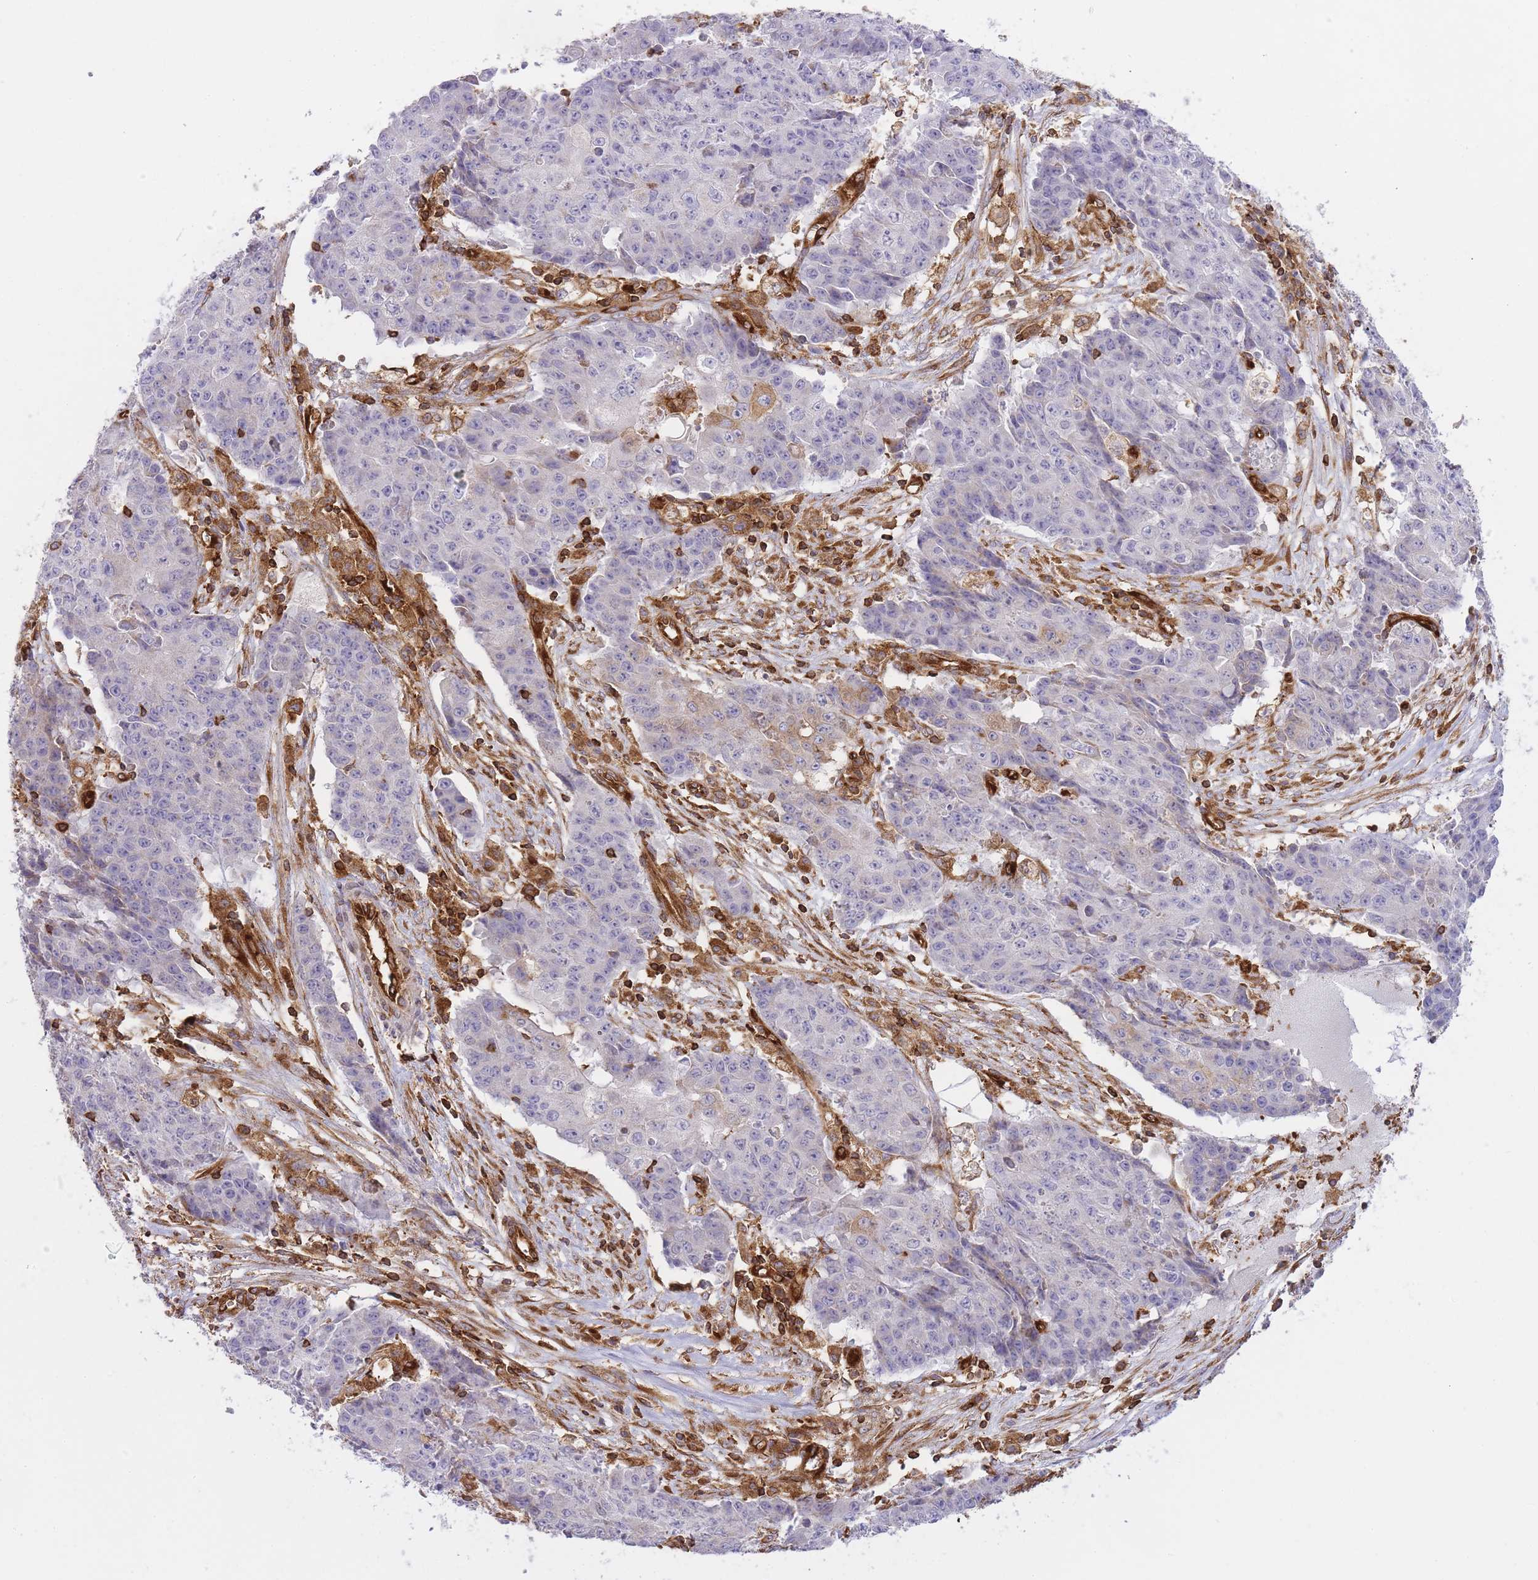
{"staining": {"intensity": "negative", "quantity": "none", "location": "none"}, "tissue": "ovarian cancer", "cell_type": "Tumor cells", "image_type": "cancer", "snomed": [{"axis": "morphology", "description": "Carcinoma, endometroid"}, {"axis": "topography", "description": "Ovary"}], "caption": "This is a micrograph of immunohistochemistry staining of endometroid carcinoma (ovarian), which shows no staining in tumor cells.", "gene": "MSN", "patient": {"sex": "female", "age": 42}}